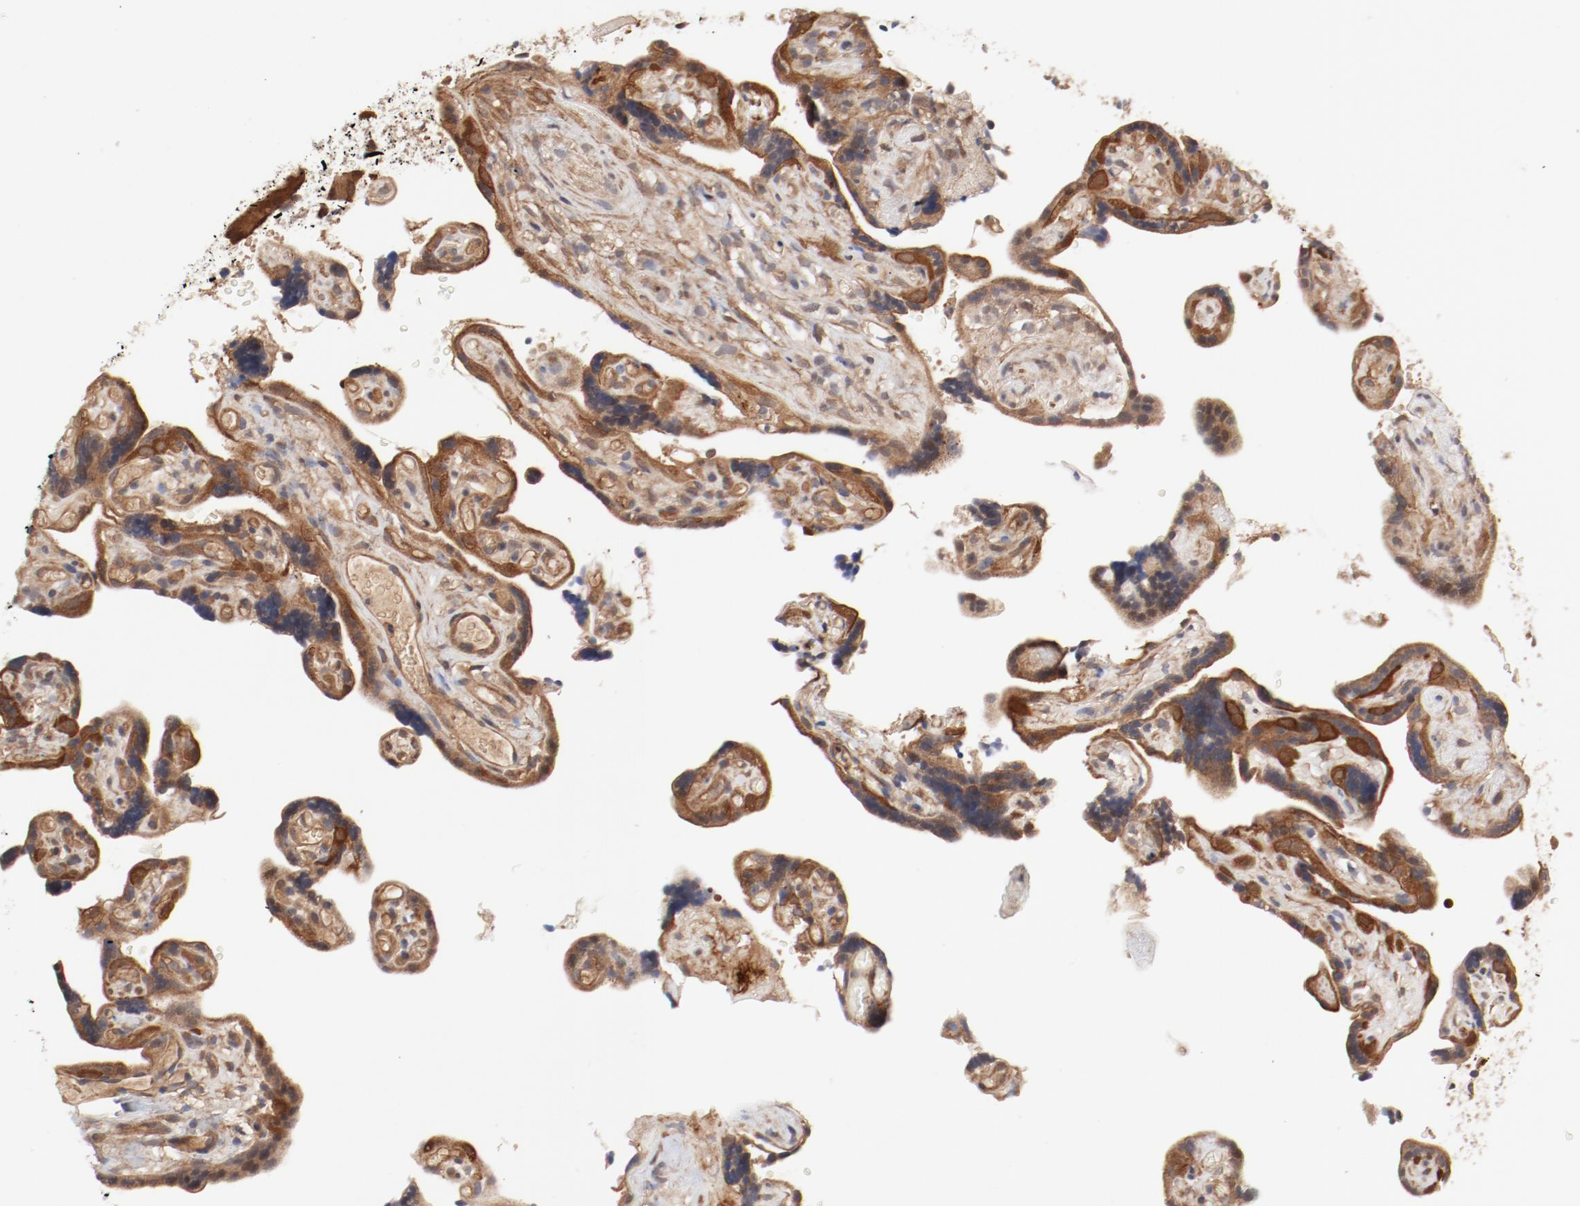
{"staining": {"intensity": "weak", "quantity": ">75%", "location": "cytoplasmic/membranous"}, "tissue": "placenta", "cell_type": "Decidual cells", "image_type": "normal", "snomed": [{"axis": "morphology", "description": "Normal tissue, NOS"}, {"axis": "topography", "description": "Placenta"}], "caption": "Protein analysis of benign placenta shows weak cytoplasmic/membranous staining in about >75% of decidual cells. (DAB = brown stain, brightfield microscopy at high magnification).", "gene": "PITPNM2", "patient": {"sex": "female", "age": 30}}